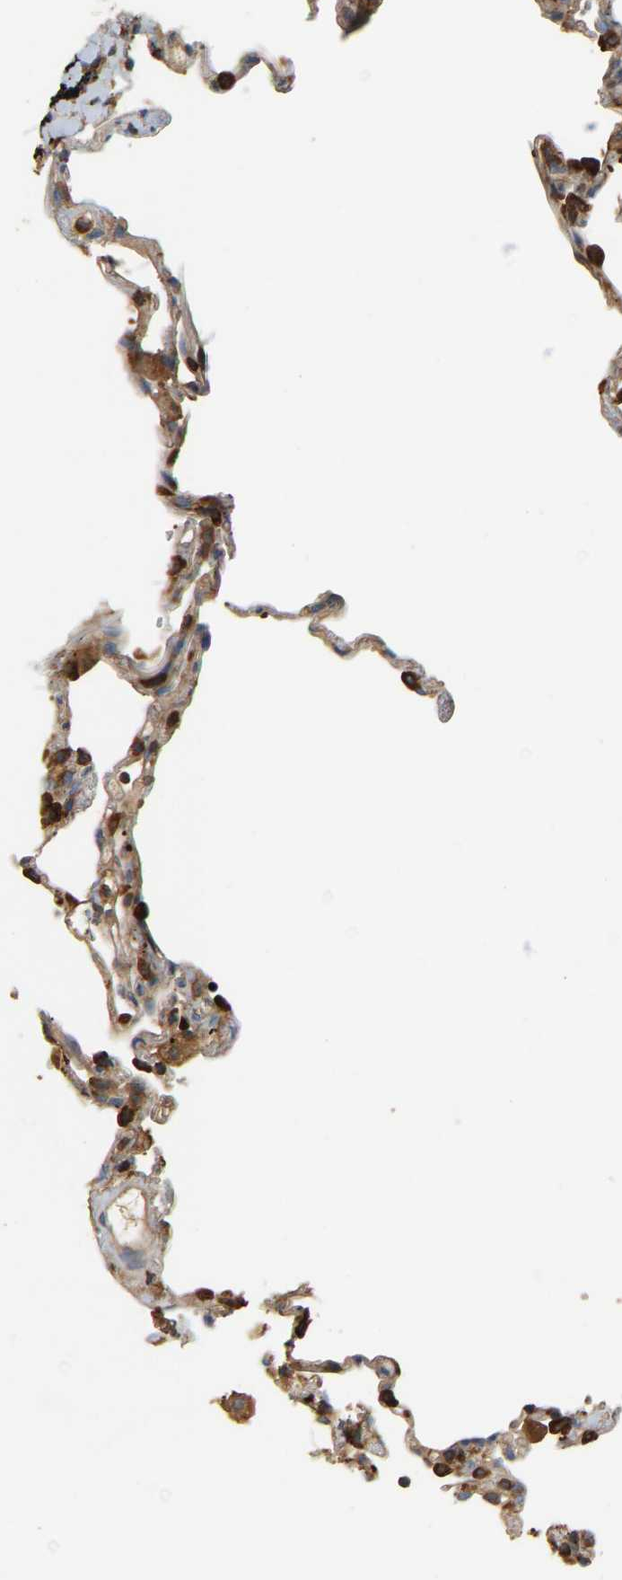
{"staining": {"intensity": "strong", "quantity": "25%-75%", "location": "cytoplasmic/membranous"}, "tissue": "lung", "cell_type": "Alveolar cells", "image_type": "normal", "snomed": [{"axis": "morphology", "description": "Normal tissue, NOS"}, {"axis": "topography", "description": "Lung"}], "caption": "Protein analysis of benign lung reveals strong cytoplasmic/membranous positivity in about 25%-75% of alveolar cells.", "gene": "AKAP13", "patient": {"sex": "male", "age": 59}}